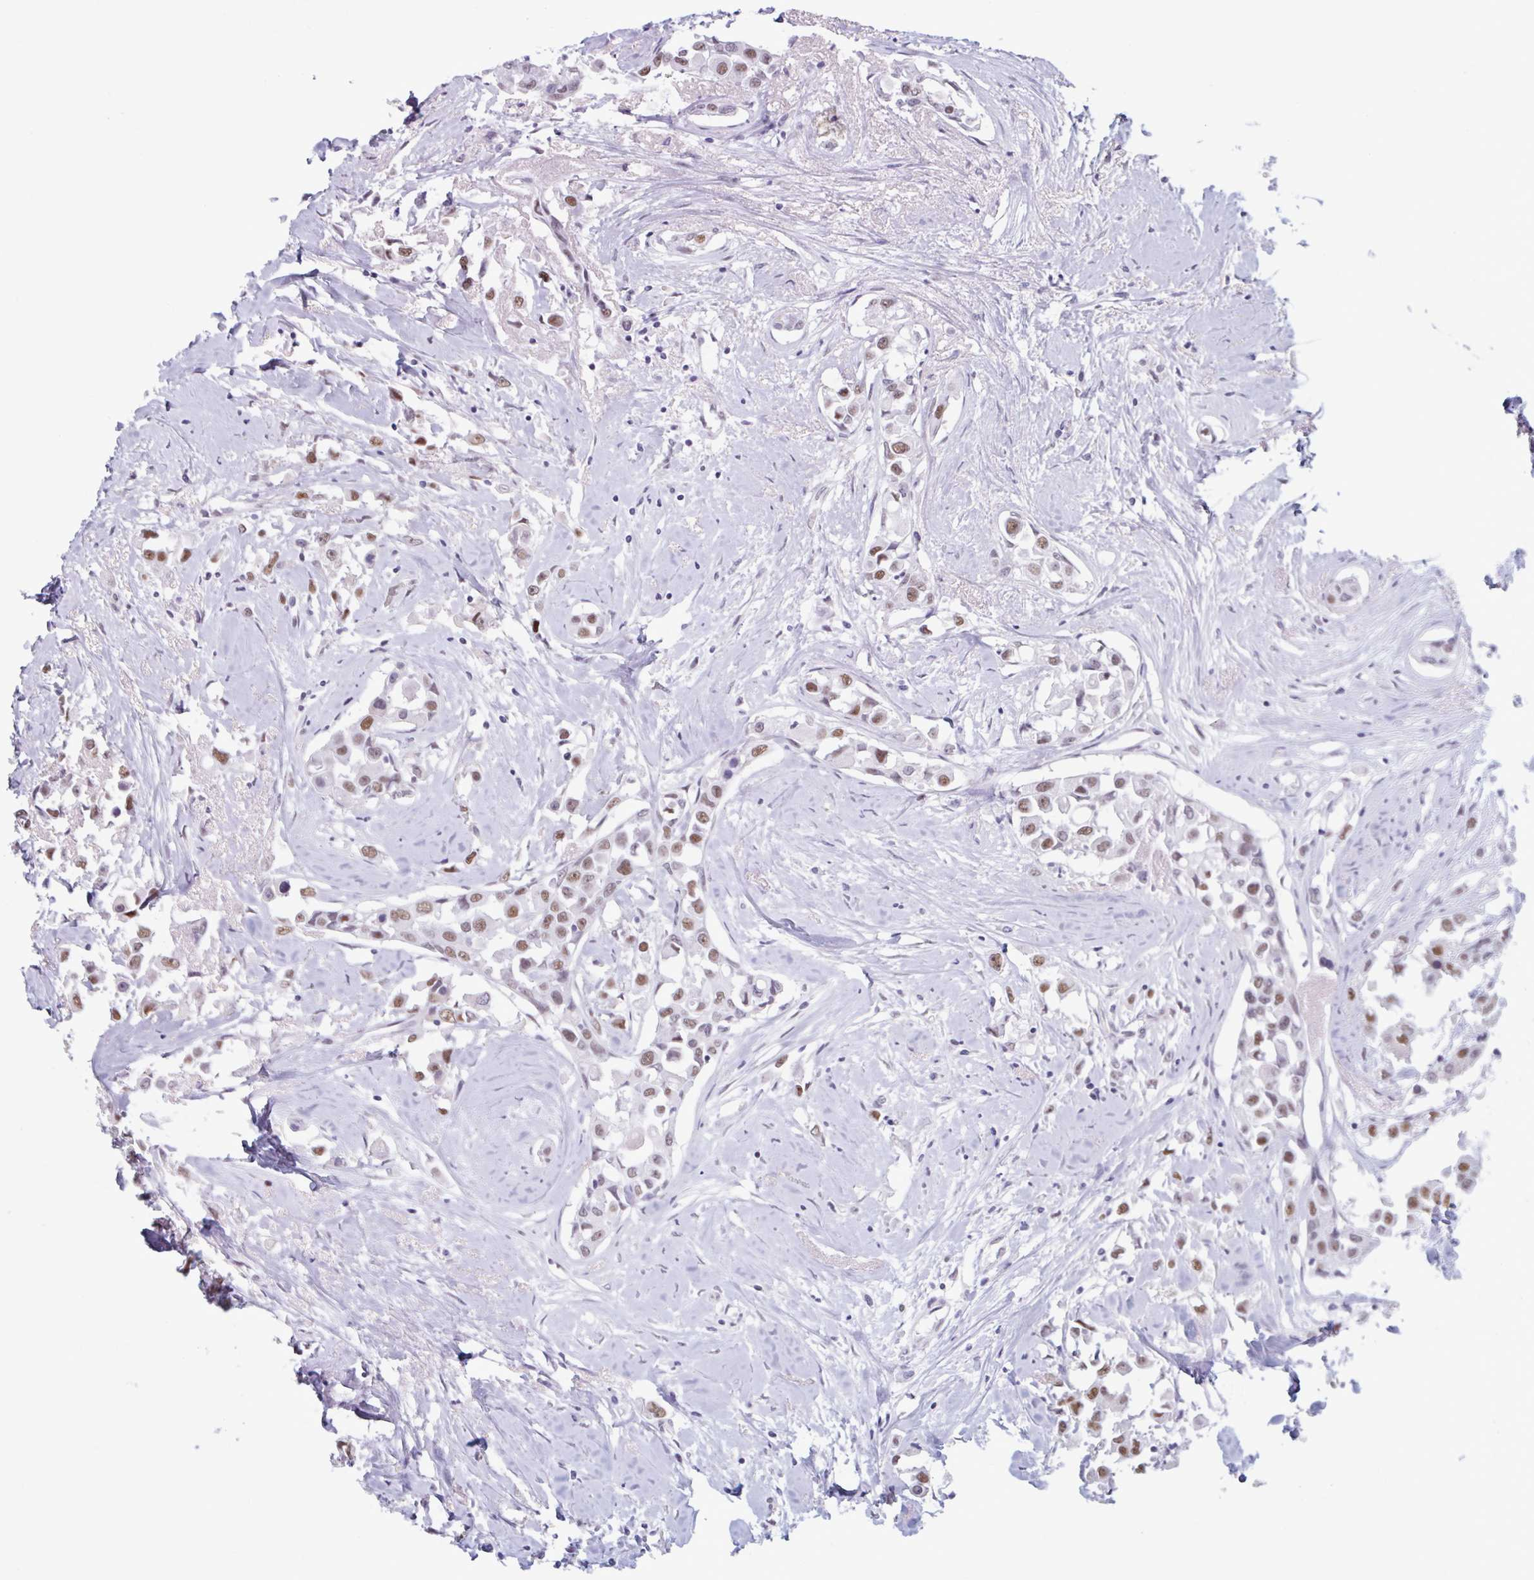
{"staining": {"intensity": "moderate", "quantity": ">75%", "location": "nuclear"}, "tissue": "breast cancer", "cell_type": "Tumor cells", "image_type": "cancer", "snomed": [{"axis": "morphology", "description": "Duct carcinoma"}, {"axis": "topography", "description": "Breast"}], "caption": "Invasive ductal carcinoma (breast) tissue shows moderate nuclear staining in approximately >75% of tumor cells, visualized by immunohistochemistry.", "gene": "MSMB", "patient": {"sex": "female", "age": 61}}